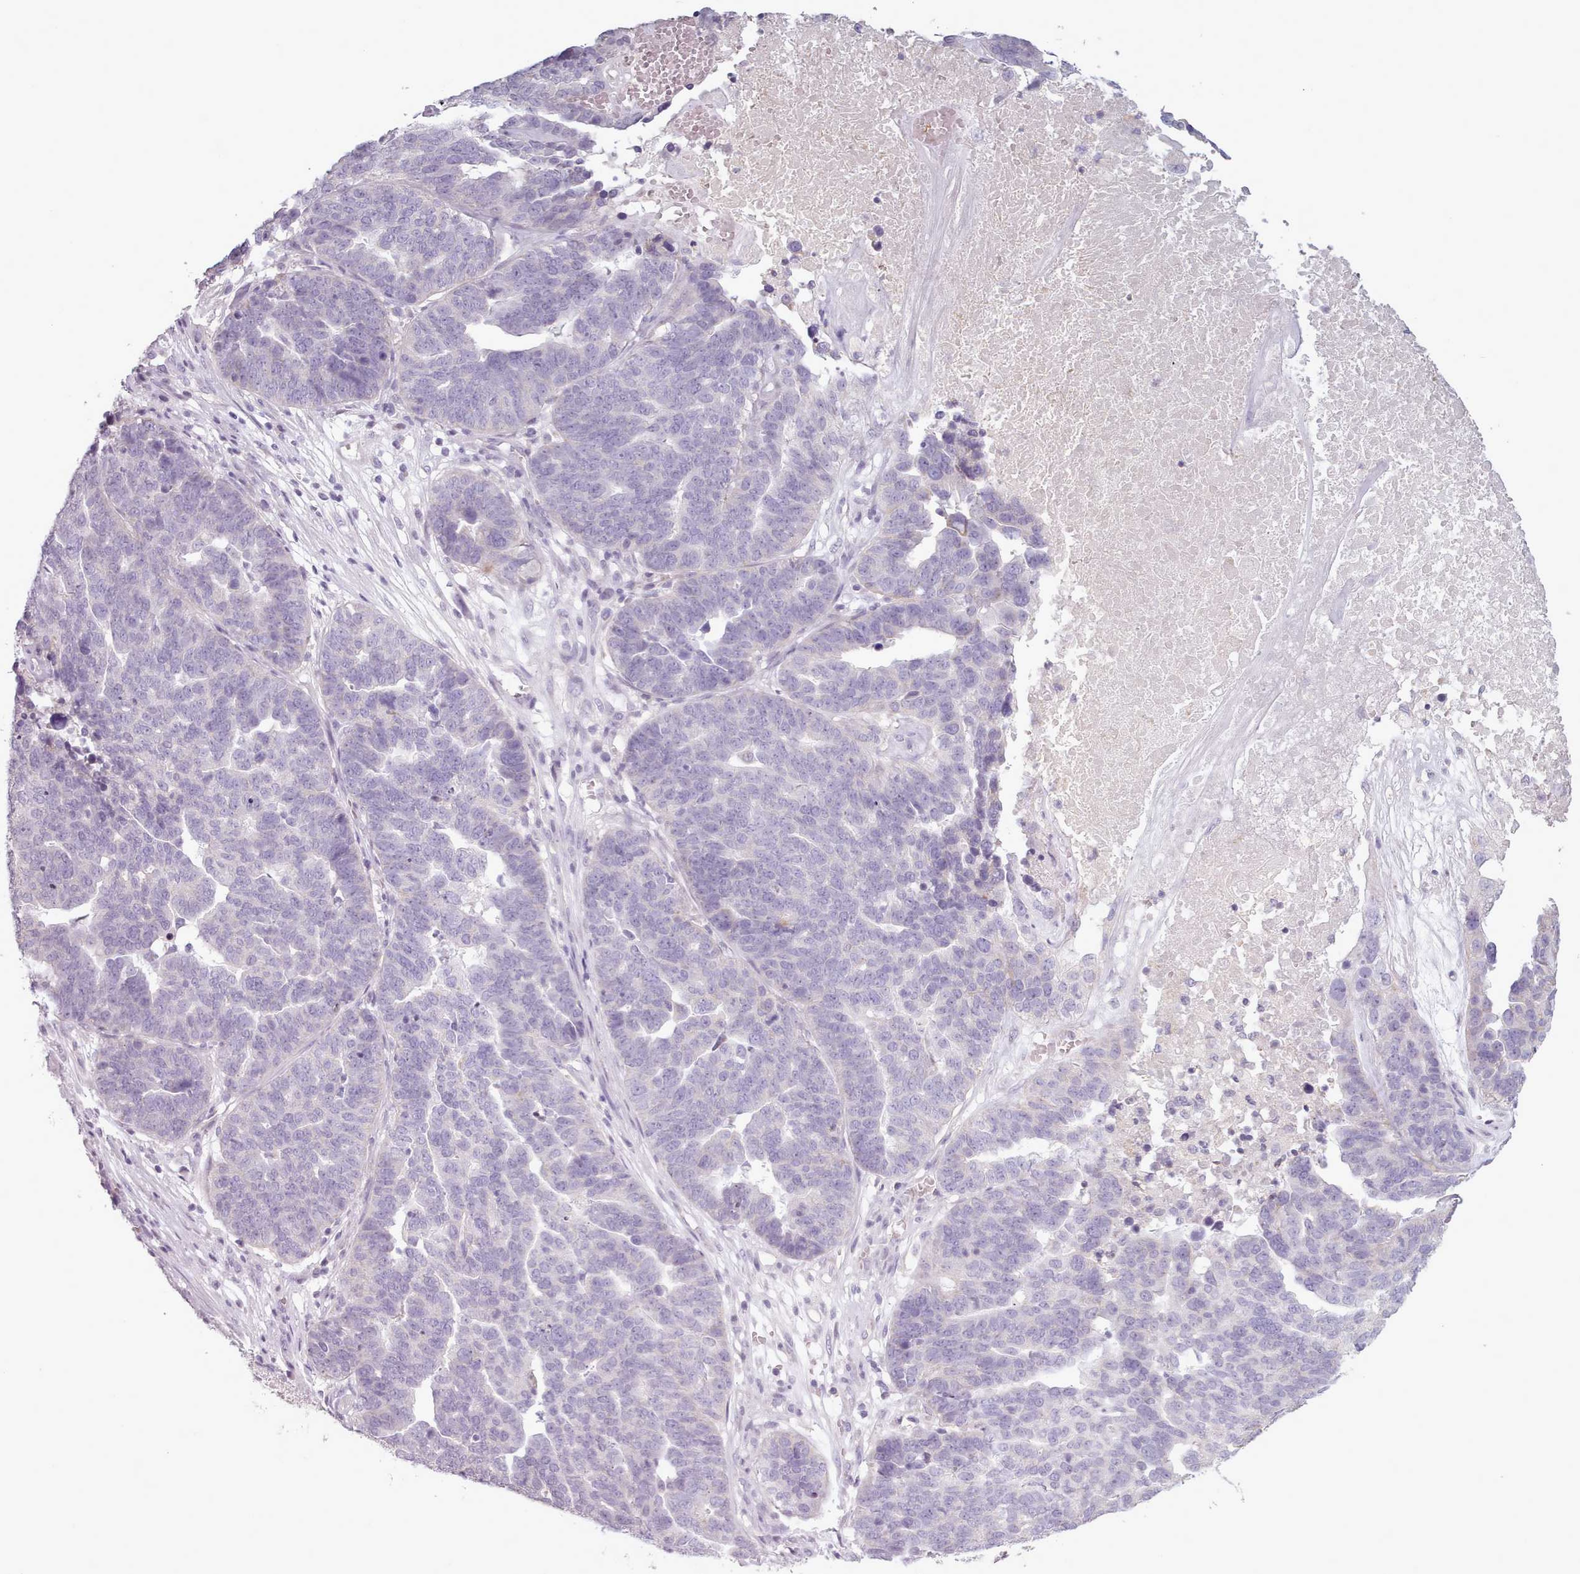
{"staining": {"intensity": "negative", "quantity": "none", "location": "none"}, "tissue": "ovarian cancer", "cell_type": "Tumor cells", "image_type": "cancer", "snomed": [{"axis": "morphology", "description": "Cystadenocarcinoma, serous, NOS"}, {"axis": "topography", "description": "Ovary"}], "caption": "Ovarian cancer stained for a protein using immunohistochemistry displays no staining tumor cells.", "gene": "LAPTM5", "patient": {"sex": "female", "age": 59}}